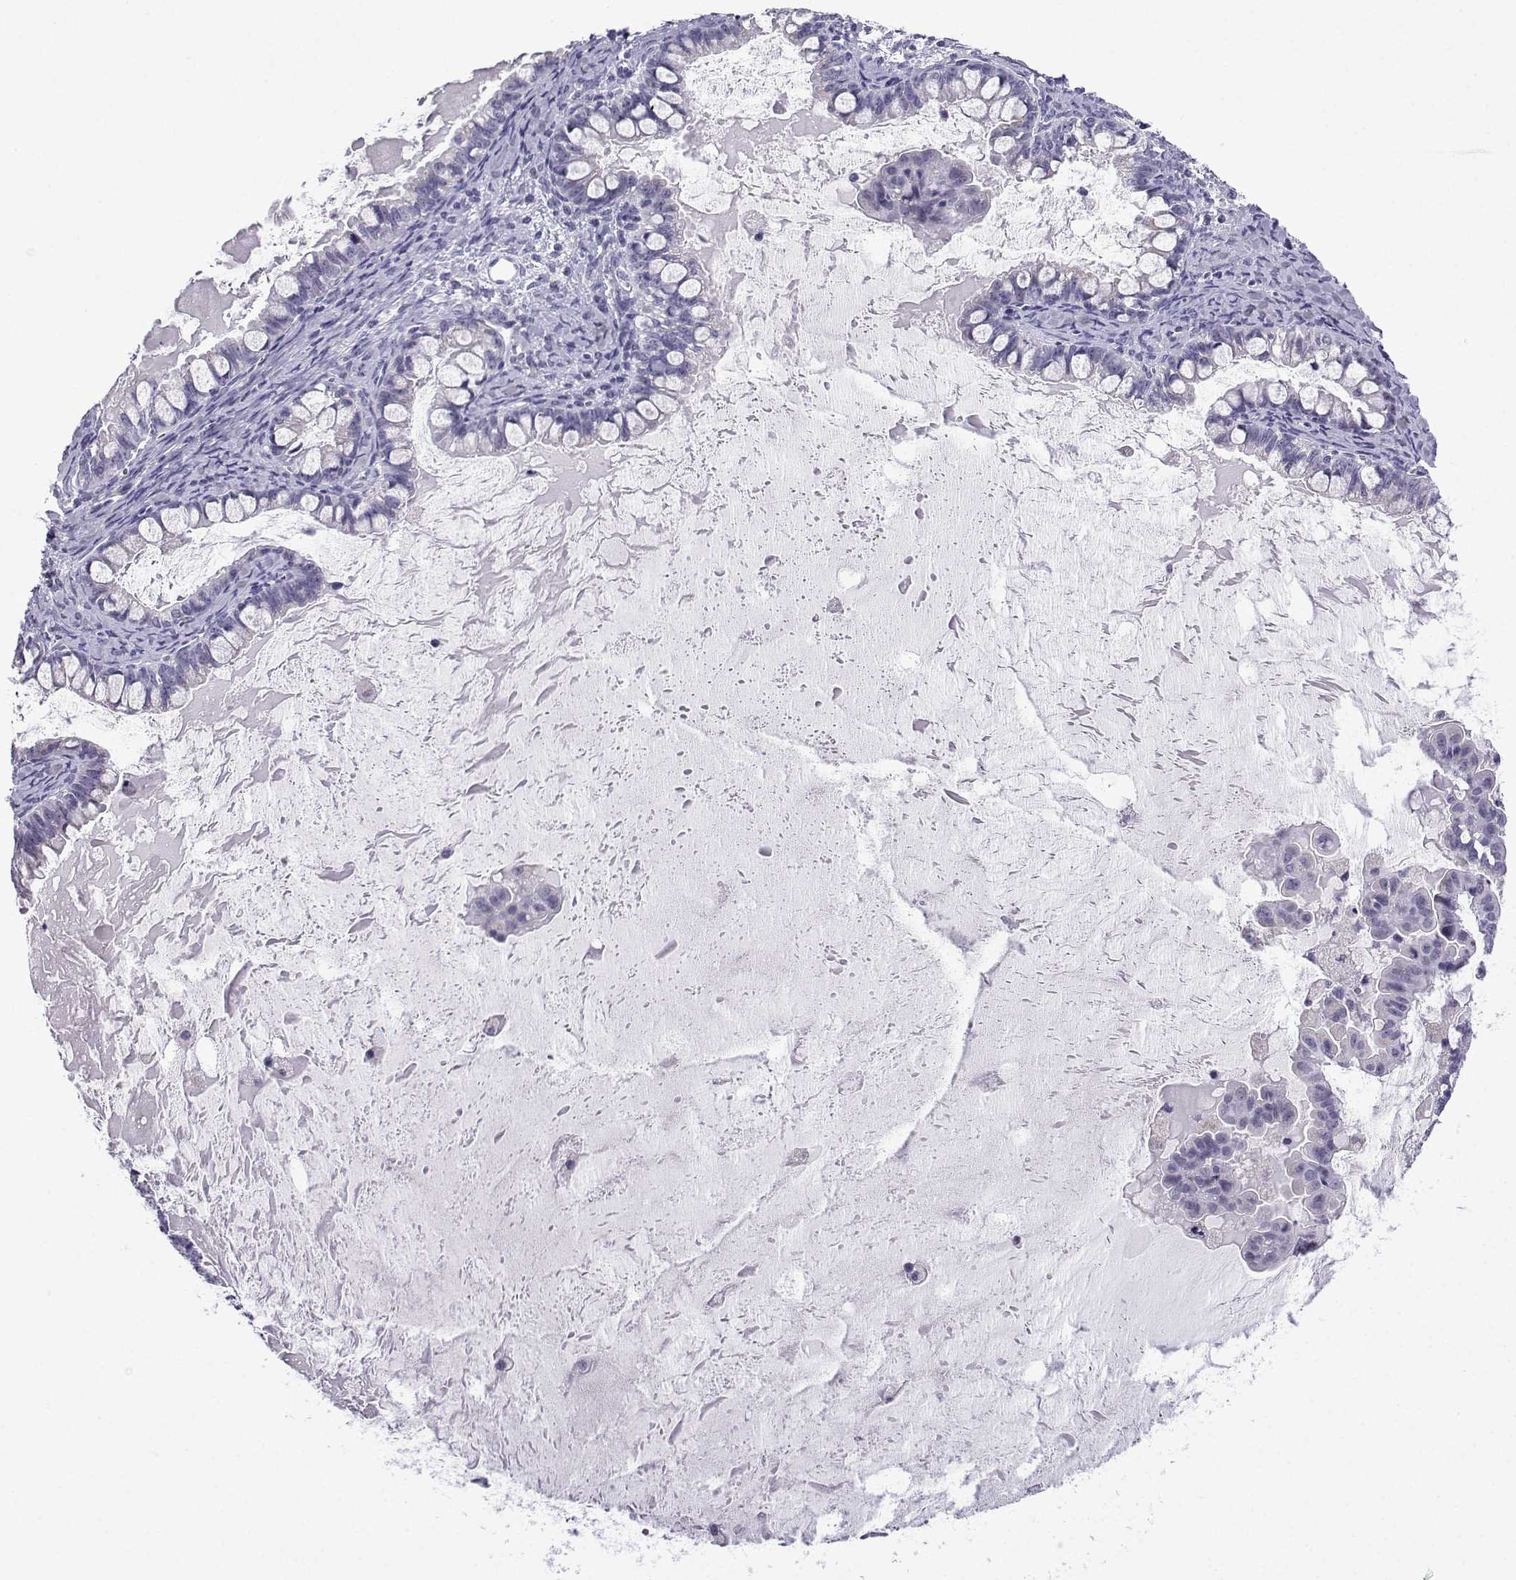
{"staining": {"intensity": "negative", "quantity": "none", "location": "none"}, "tissue": "ovarian cancer", "cell_type": "Tumor cells", "image_type": "cancer", "snomed": [{"axis": "morphology", "description": "Cystadenocarcinoma, mucinous, NOS"}, {"axis": "topography", "description": "Ovary"}], "caption": "Immunohistochemistry (IHC) of human mucinous cystadenocarcinoma (ovarian) displays no positivity in tumor cells.", "gene": "ACRBP", "patient": {"sex": "female", "age": 63}}